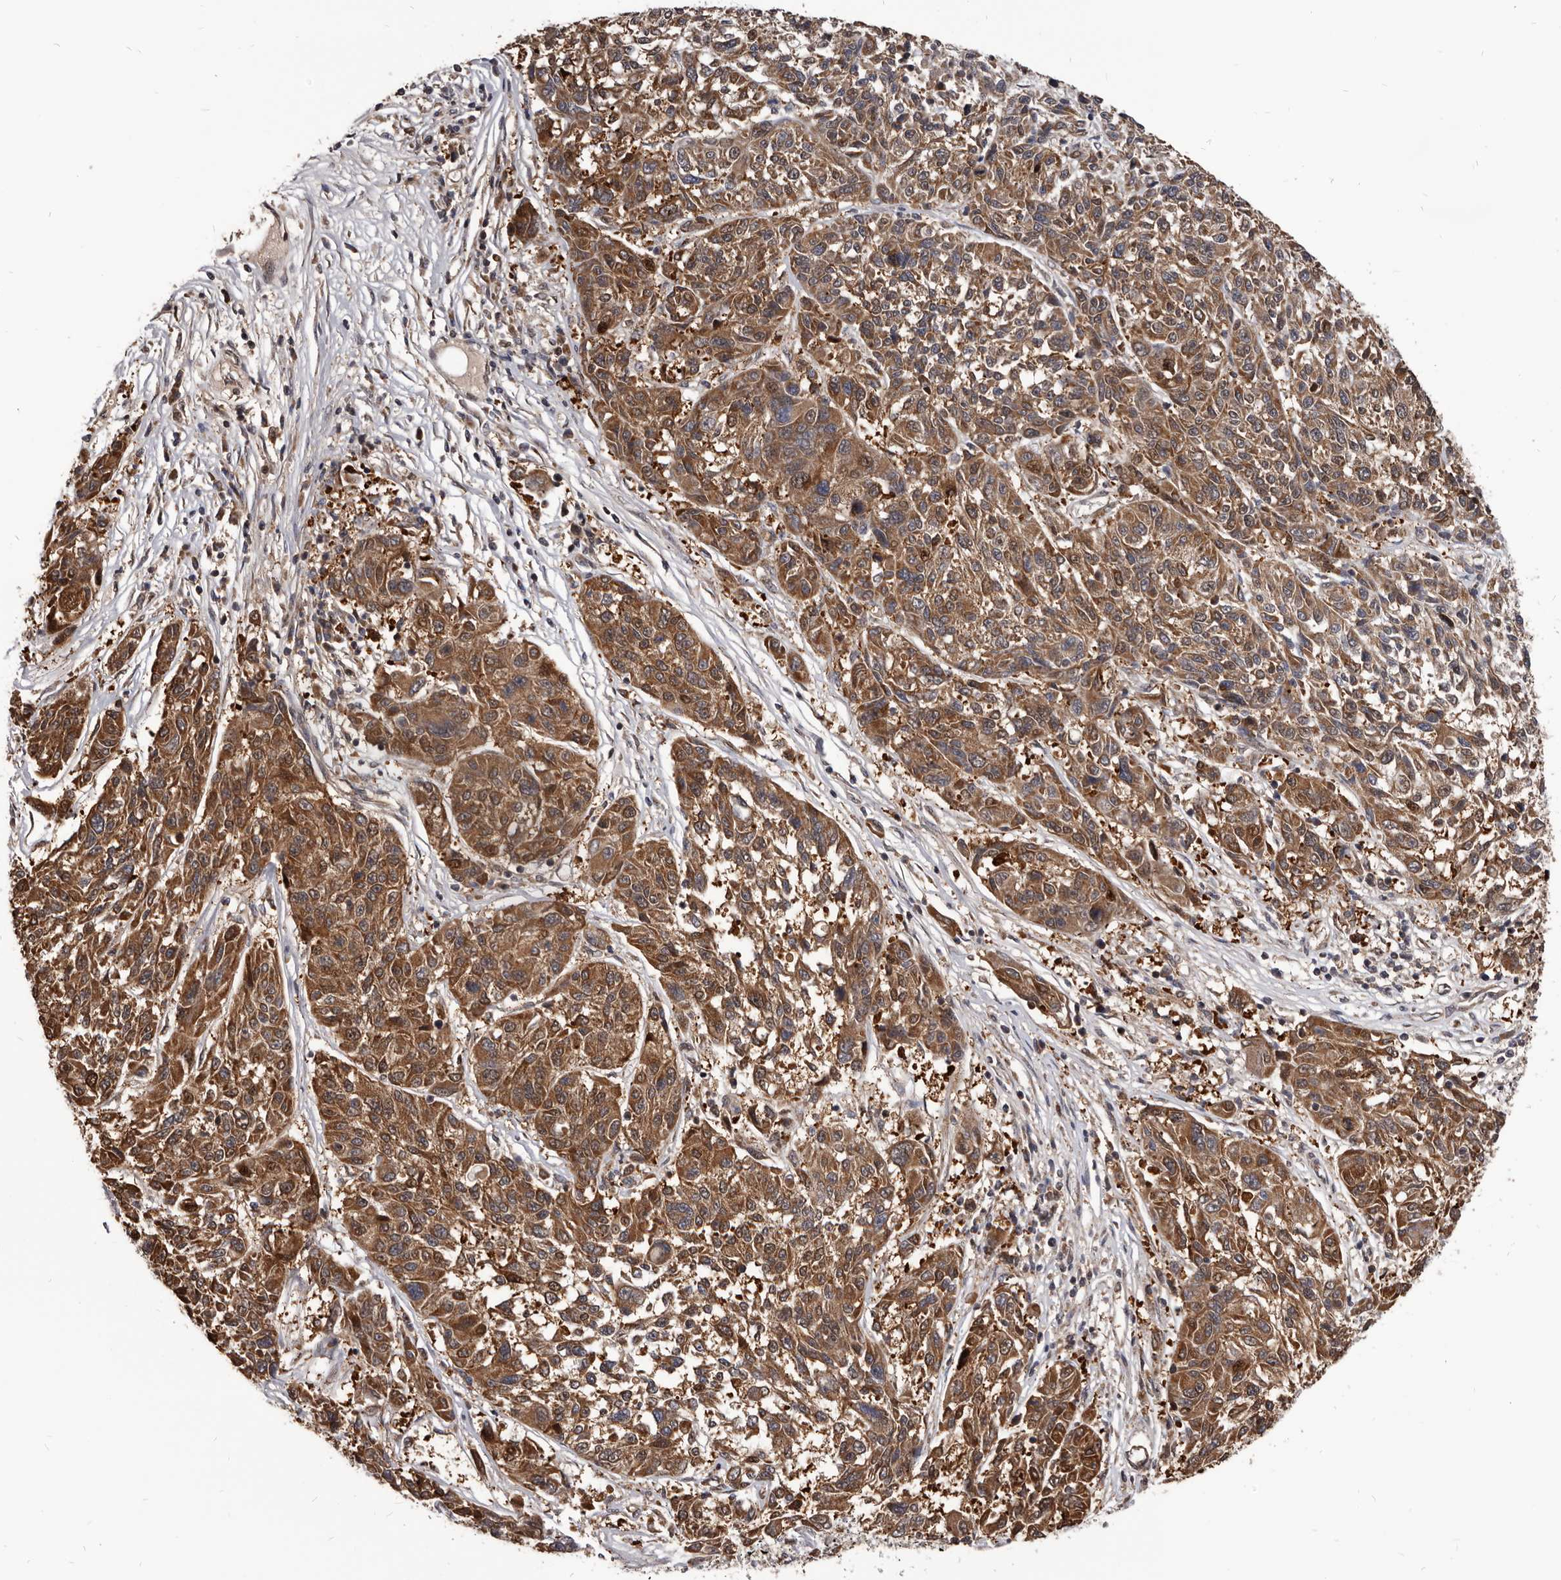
{"staining": {"intensity": "moderate", "quantity": ">75%", "location": "cytoplasmic/membranous"}, "tissue": "melanoma", "cell_type": "Tumor cells", "image_type": "cancer", "snomed": [{"axis": "morphology", "description": "Malignant melanoma, NOS"}, {"axis": "topography", "description": "Skin"}], "caption": "Tumor cells reveal medium levels of moderate cytoplasmic/membranous expression in about >75% of cells in human melanoma.", "gene": "MAP3K14", "patient": {"sex": "male", "age": 53}}